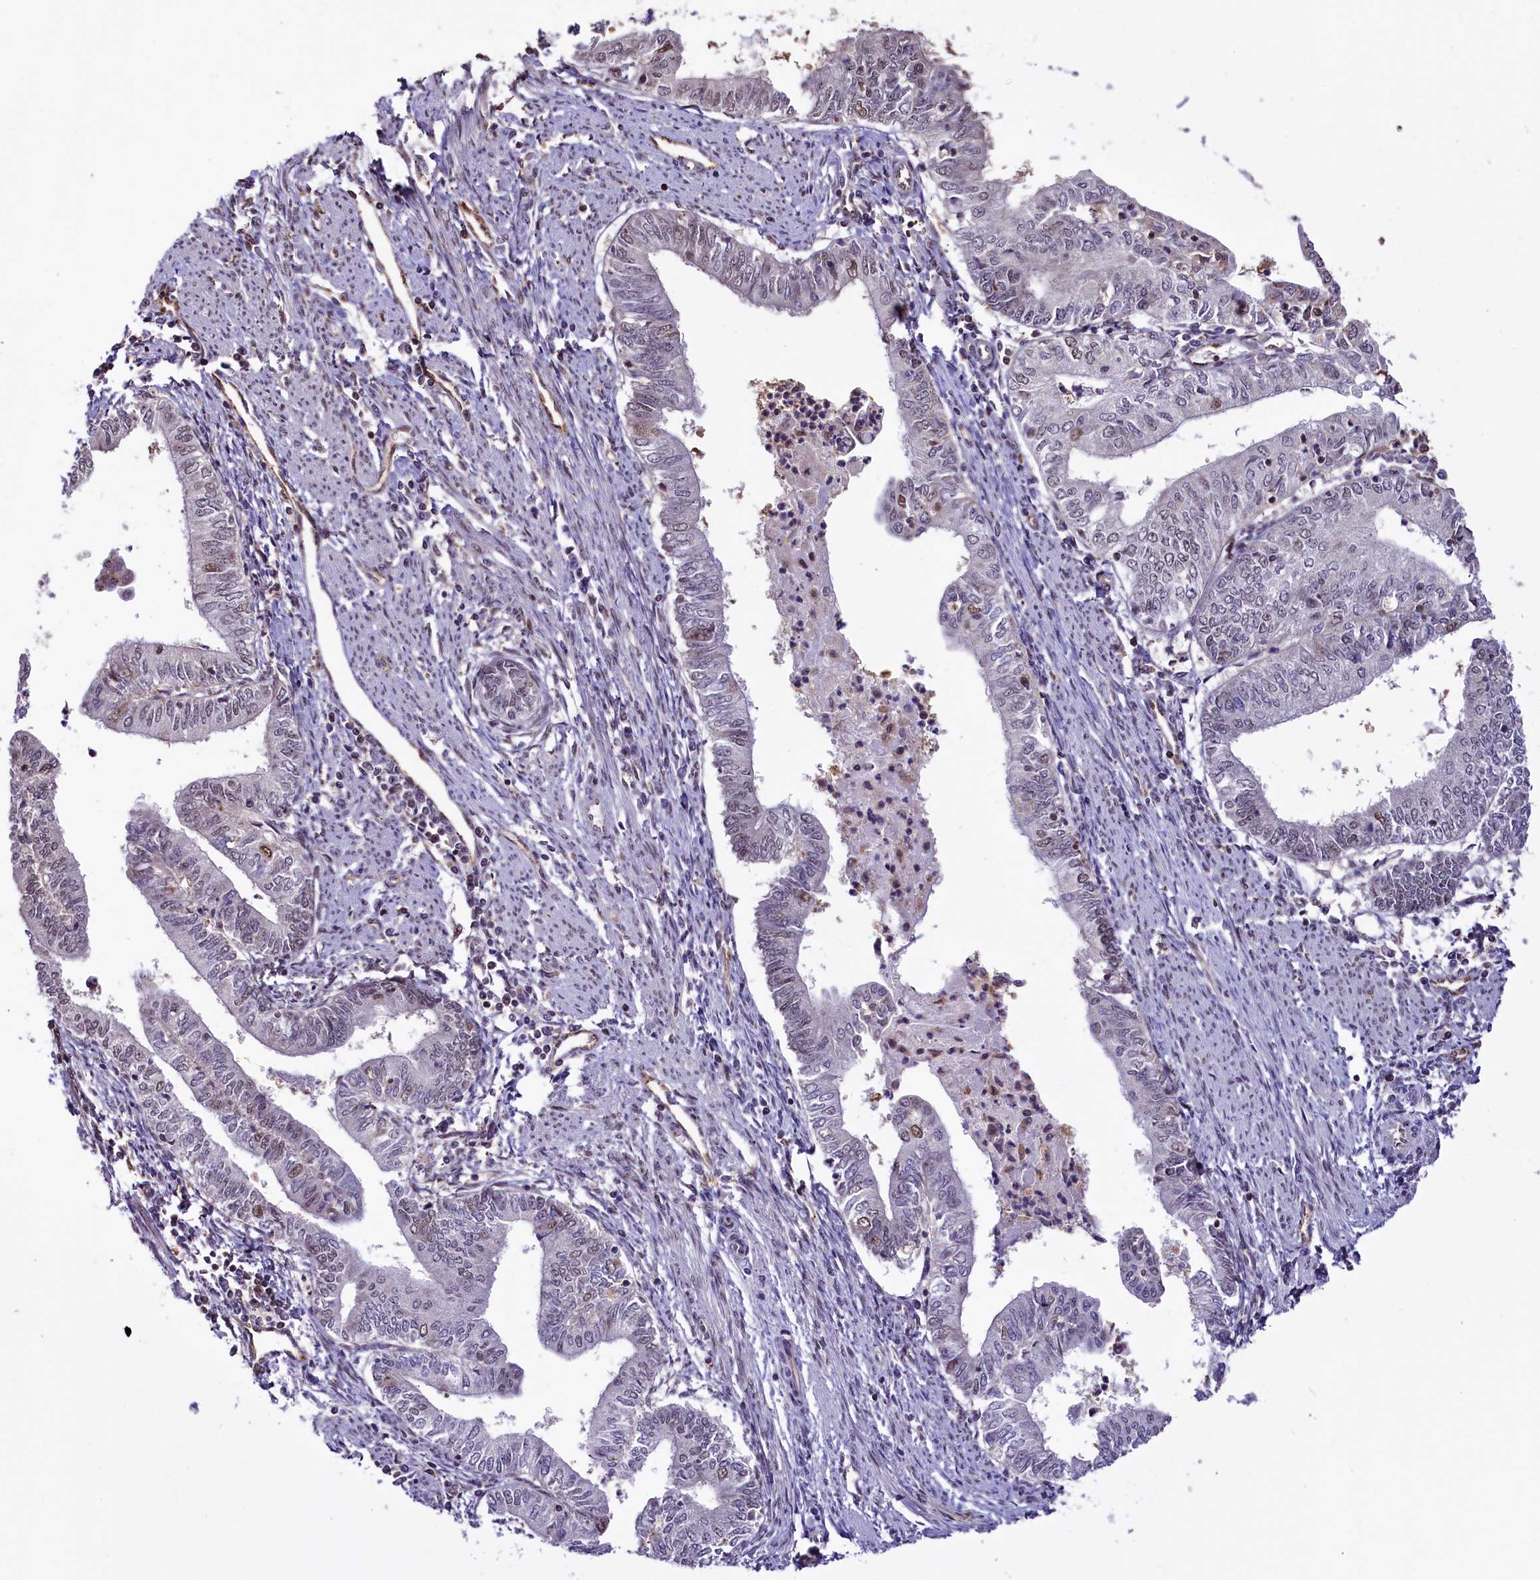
{"staining": {"intensity": "weak", "quantity": "<25%", "location": "nuclear"}, "tissue": "endometrial cancer", "cell_type": "Tumor cells", "image_type": "cancer", "snomed": [{"axis": "morphology", "description": "Adenocarcinoma, NOS"}, {"axis": "topography", "description": "Endometrium"}], "caption": "IHC histopathology image of neoplastic tissue: human endometrial cancer (adenocarcinoma) stained with DAB displays no significant protein expression in tumor cells.", "gene": "MRPL54", "patient": {"sex": "female", "age": 66}}